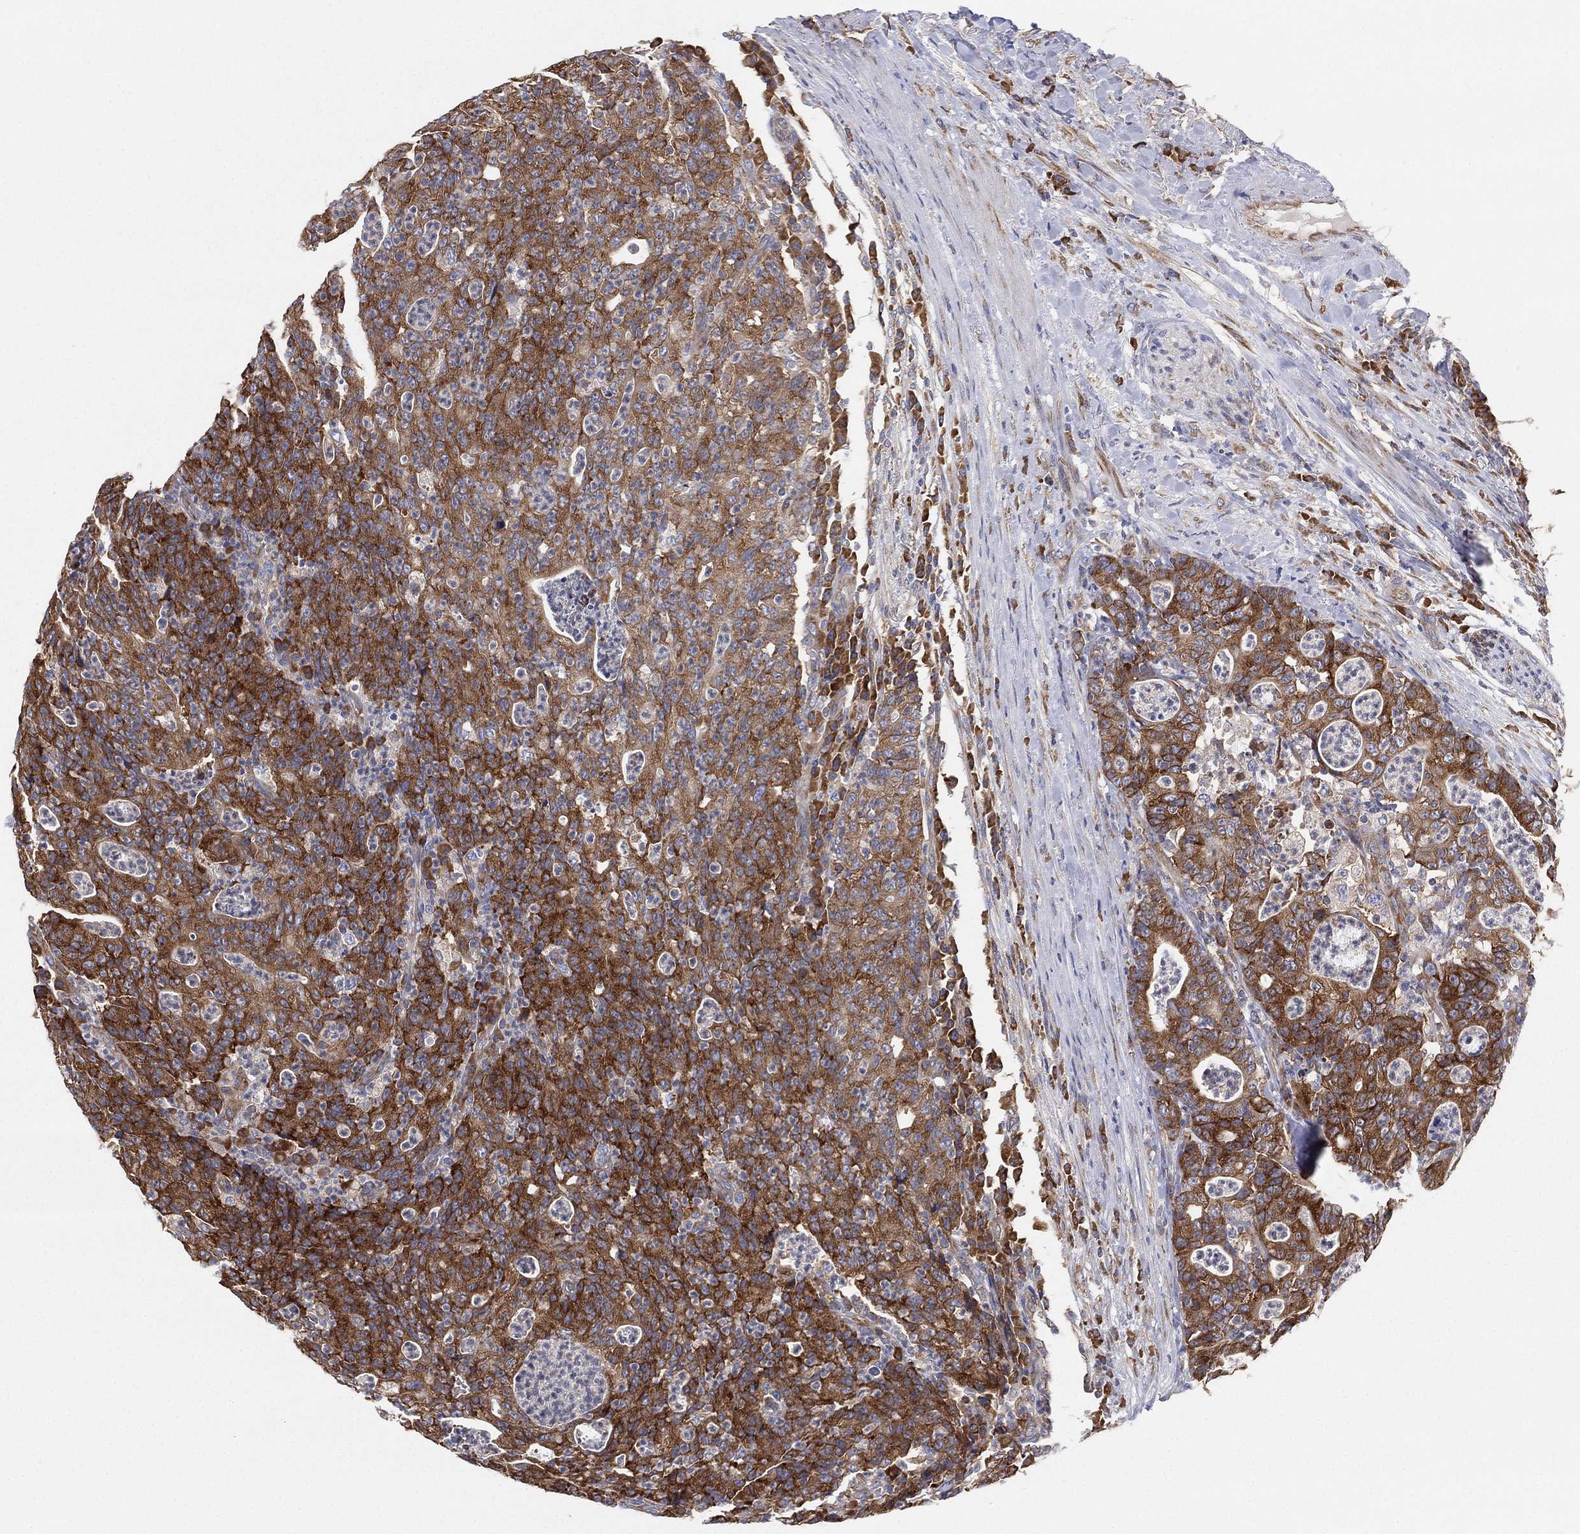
{"staining": {"intensity": "strong", "quantity": ">75%", "location": "cytoplasmic/membranous"}, "tissue": "colorectal cancer", "cell_type": "Tumor cells", "image_type": "cancer", "snomed": [{"axis": "morphology", "description": "Adenocarcinoma, NOS"}, {"axis": "topography", "description": "Colon"}], "caption": "IHC photomicrograph of colorectal cancer stained for a protein (brown), which shows high levels of strong cytoplasmic/membranous positivity in approximately >75% of tumor cells.", "gene": "FARSA", "patient": {"sex": "male", "age": 70}}